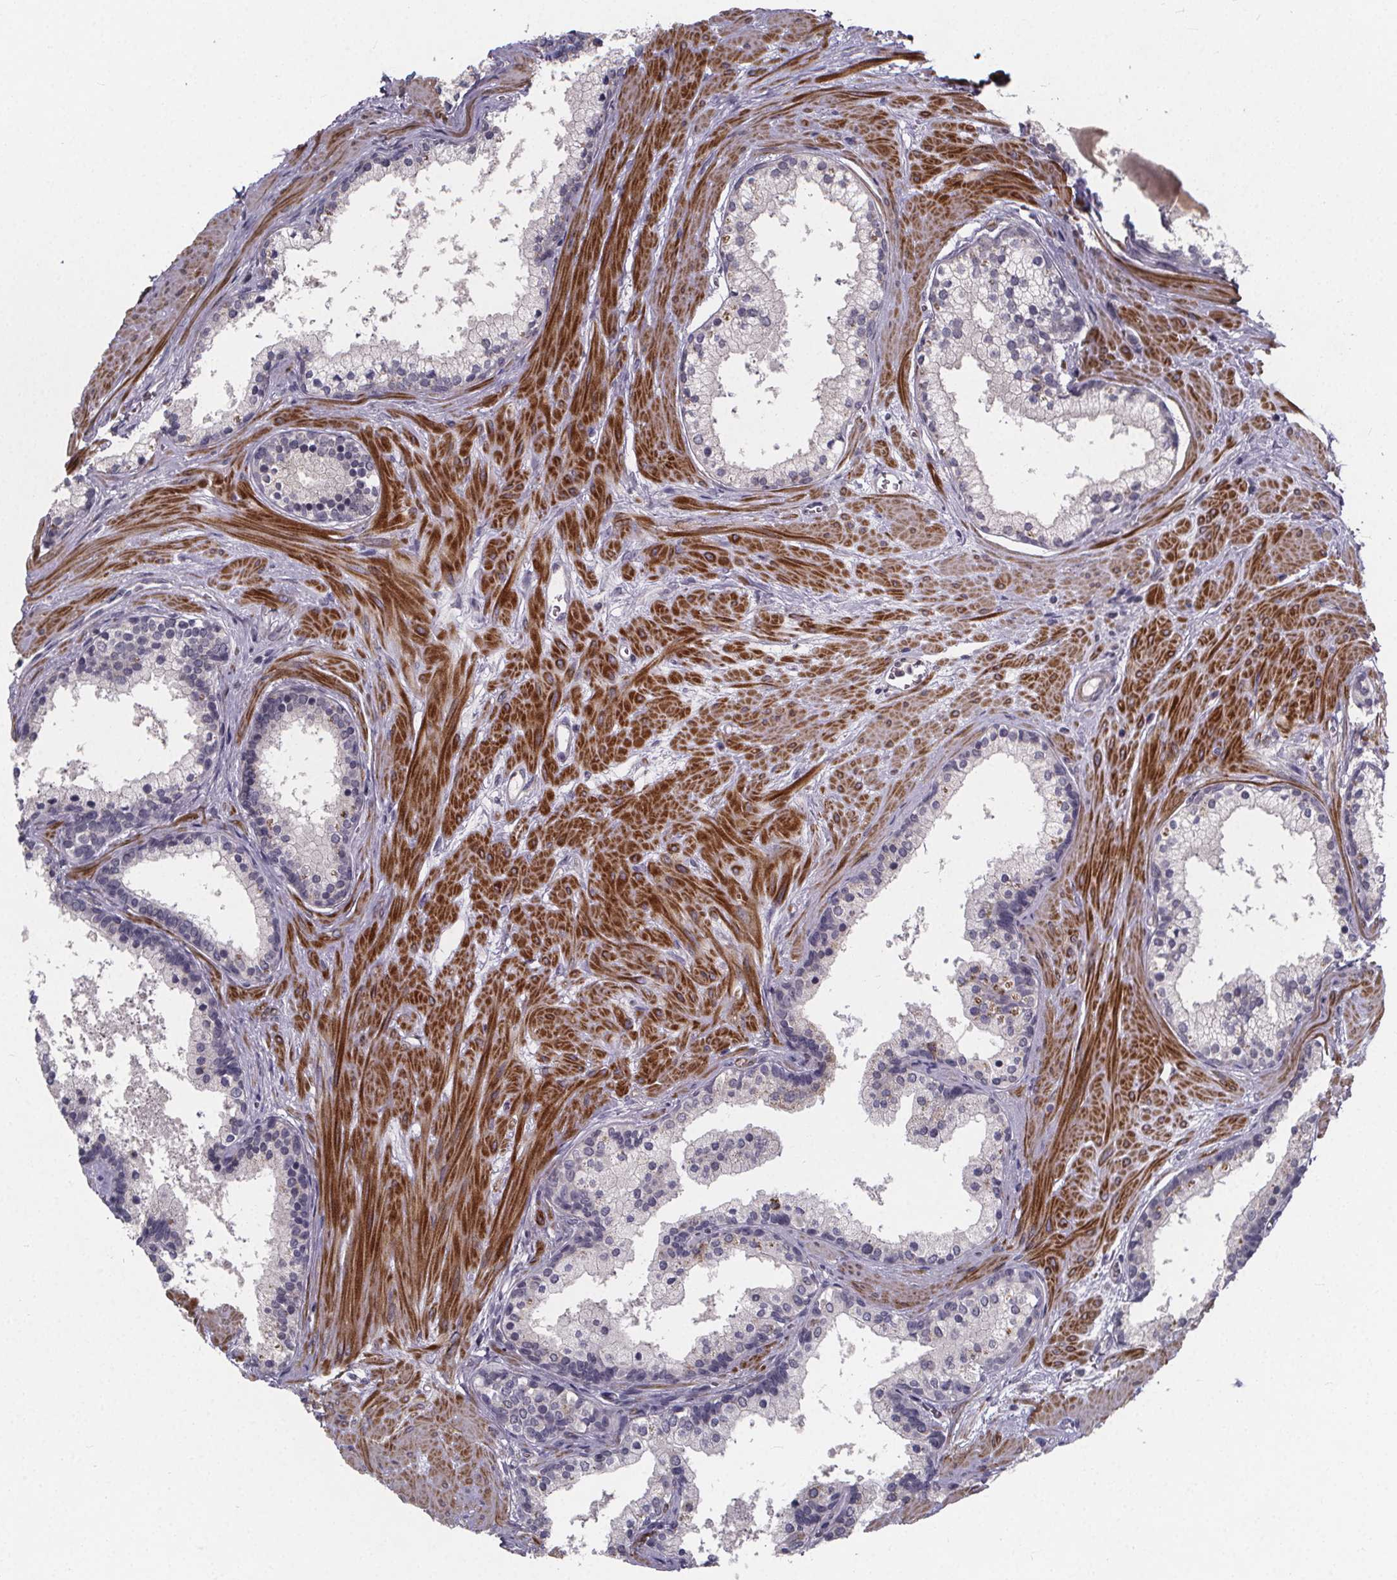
{"staining": {"intensity": "negative", "quantity": "none", "location": "none"}, "tissue": "prostate", "cell_type": "Glandular cells", "image_type": "normal", "snomed": [{"axis": "morphology", "description": "Normal tissue, NOS"}, {"axis": "topography", "description": "Prostate"}], "caption": "Immunohistochemistry photomicrograph of benign human prostate stained for a protein (brown), which displays no expression in glandular cells. Nuclei are stained in blue.", "gene": "FBXW2", "patient": {"sex": "male", "age": 61}}